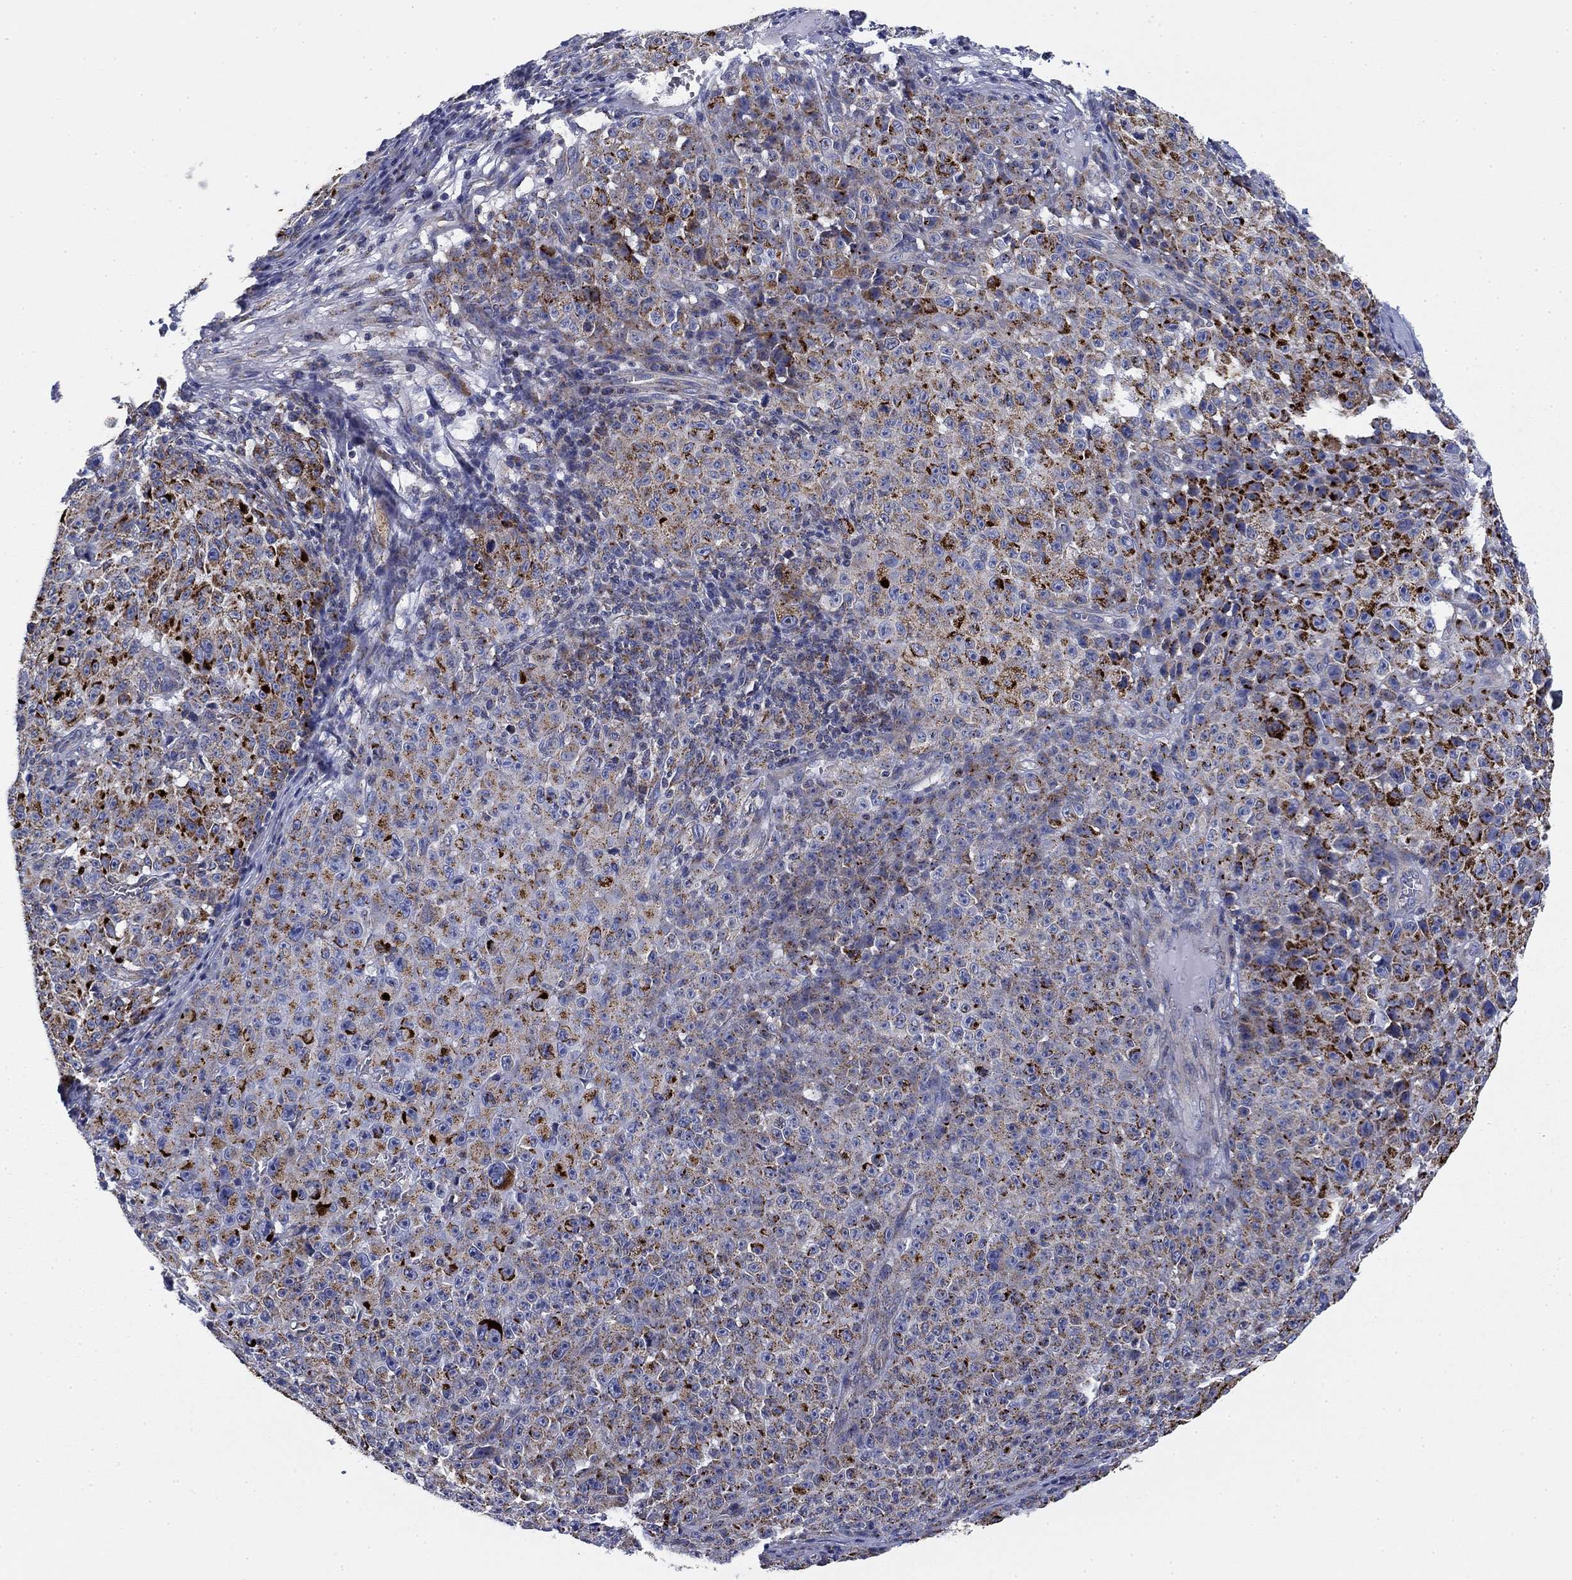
{"staining": {"intensity": "strong", "quantity": "<25%", "location": "cytoplasmic/membranous"}, "tissue": "melanoma", "cell_type": "Tumor cells", "image_type": "cancer", "snomed": [{"axis": "morphology", "description": "Malignant melanoma, NOS"}, {"axis": "topography", "description": "Skin"}], "caption": "IHC (DAB) staining of malignant melanoma shows strong cytoplasmic/membranous protein staining in about <25% of tumor cells.", "gene": "NACAD", "patient": {"sex": "female", "age": 82}}